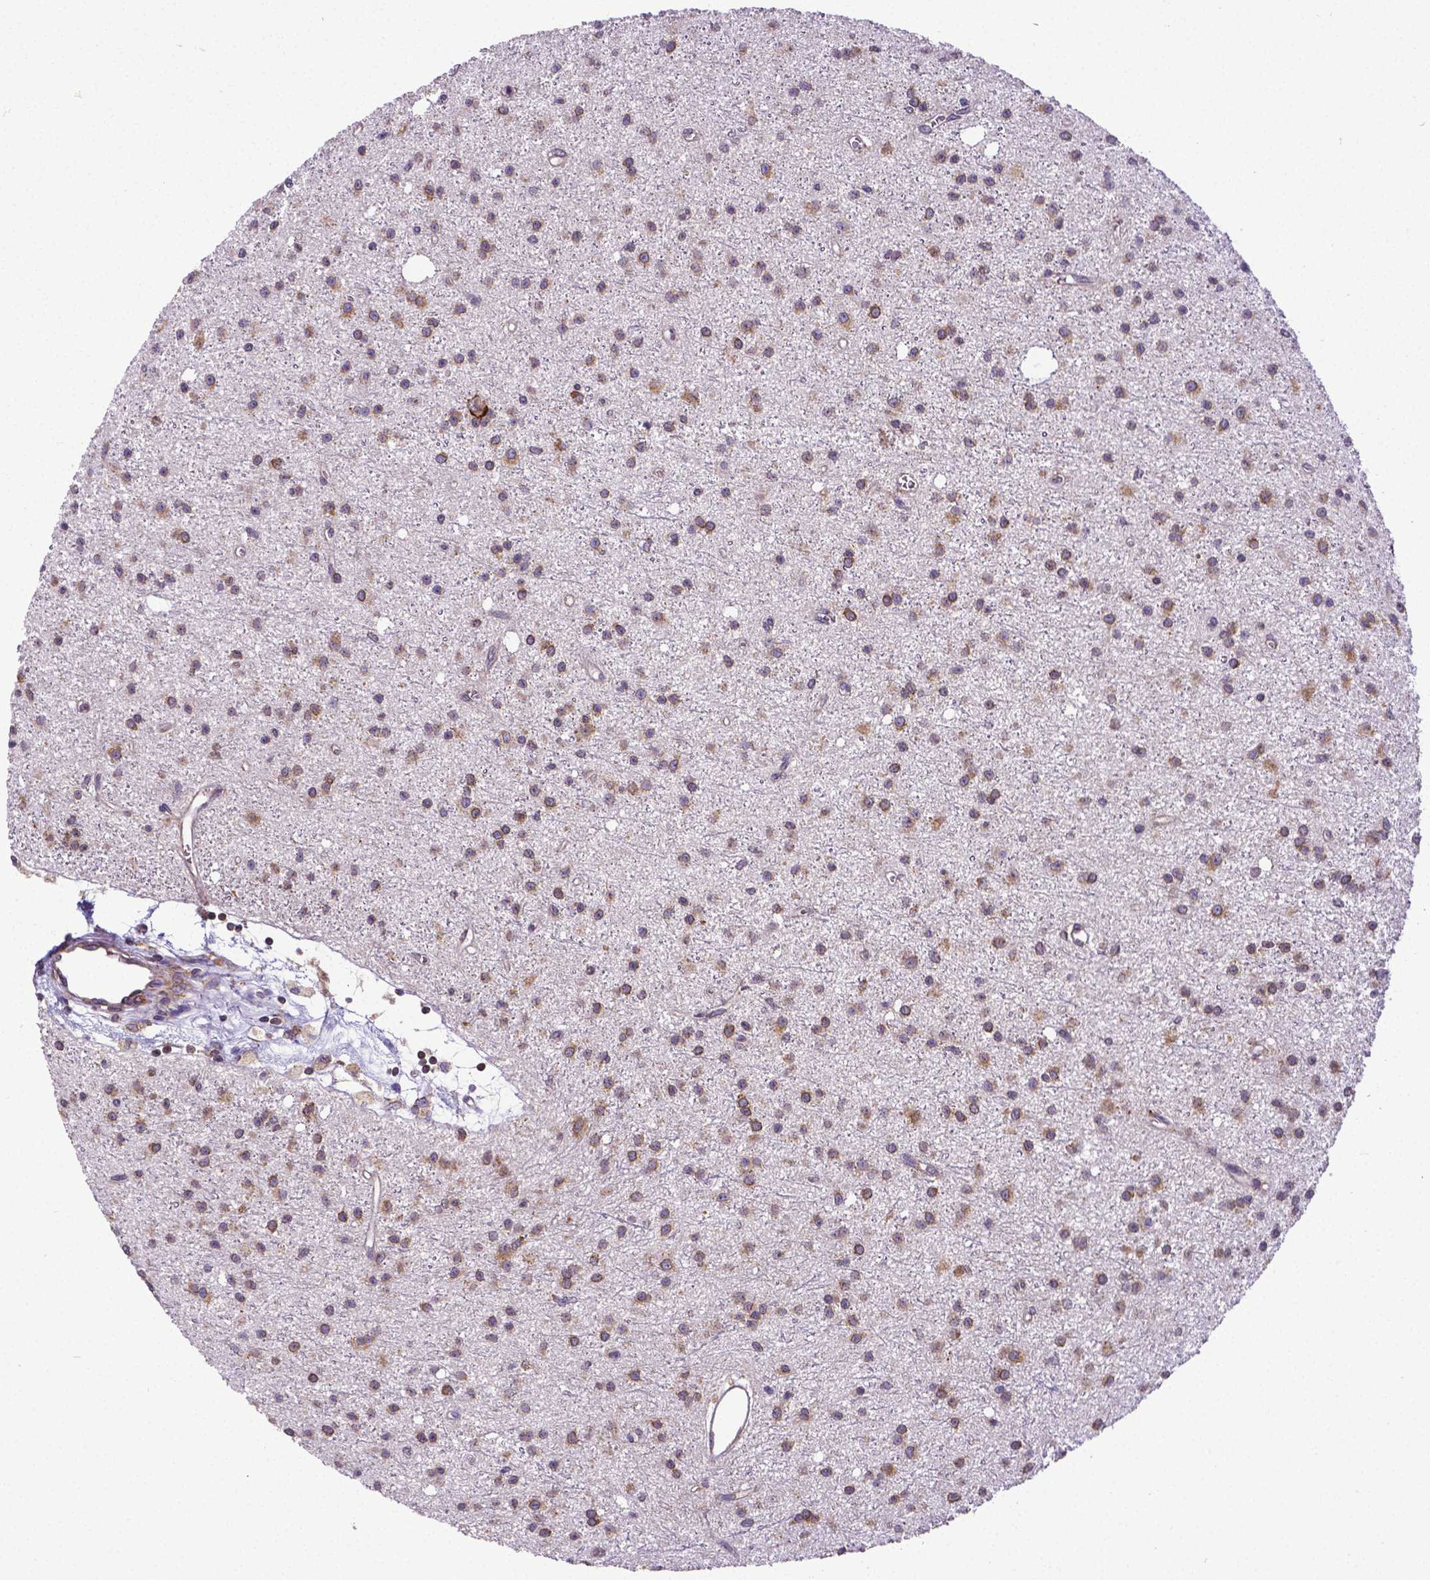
{"staining": {"intensity": "strong", "quantity": "25%-75%", "location": "cytoplasmic/membranous"}, "tissue": "glioma", "cell_type": "Tumor cells", "image_type": "cancer", "snomed": [{"axis": "morphology", "description": "Glioma, malignant, Low grade"}, {"axis": "topography", "description": "Brain"}], "caption": "Malignant glioma (low-grade) tissue demonstrates strong cytoplasmic/membranous positivity in approximately 25%-75% of tumor cells, visualized by immunohistochemistry.", "gene": "MTDH", "patient": {"sex": "male", "age": 27}}